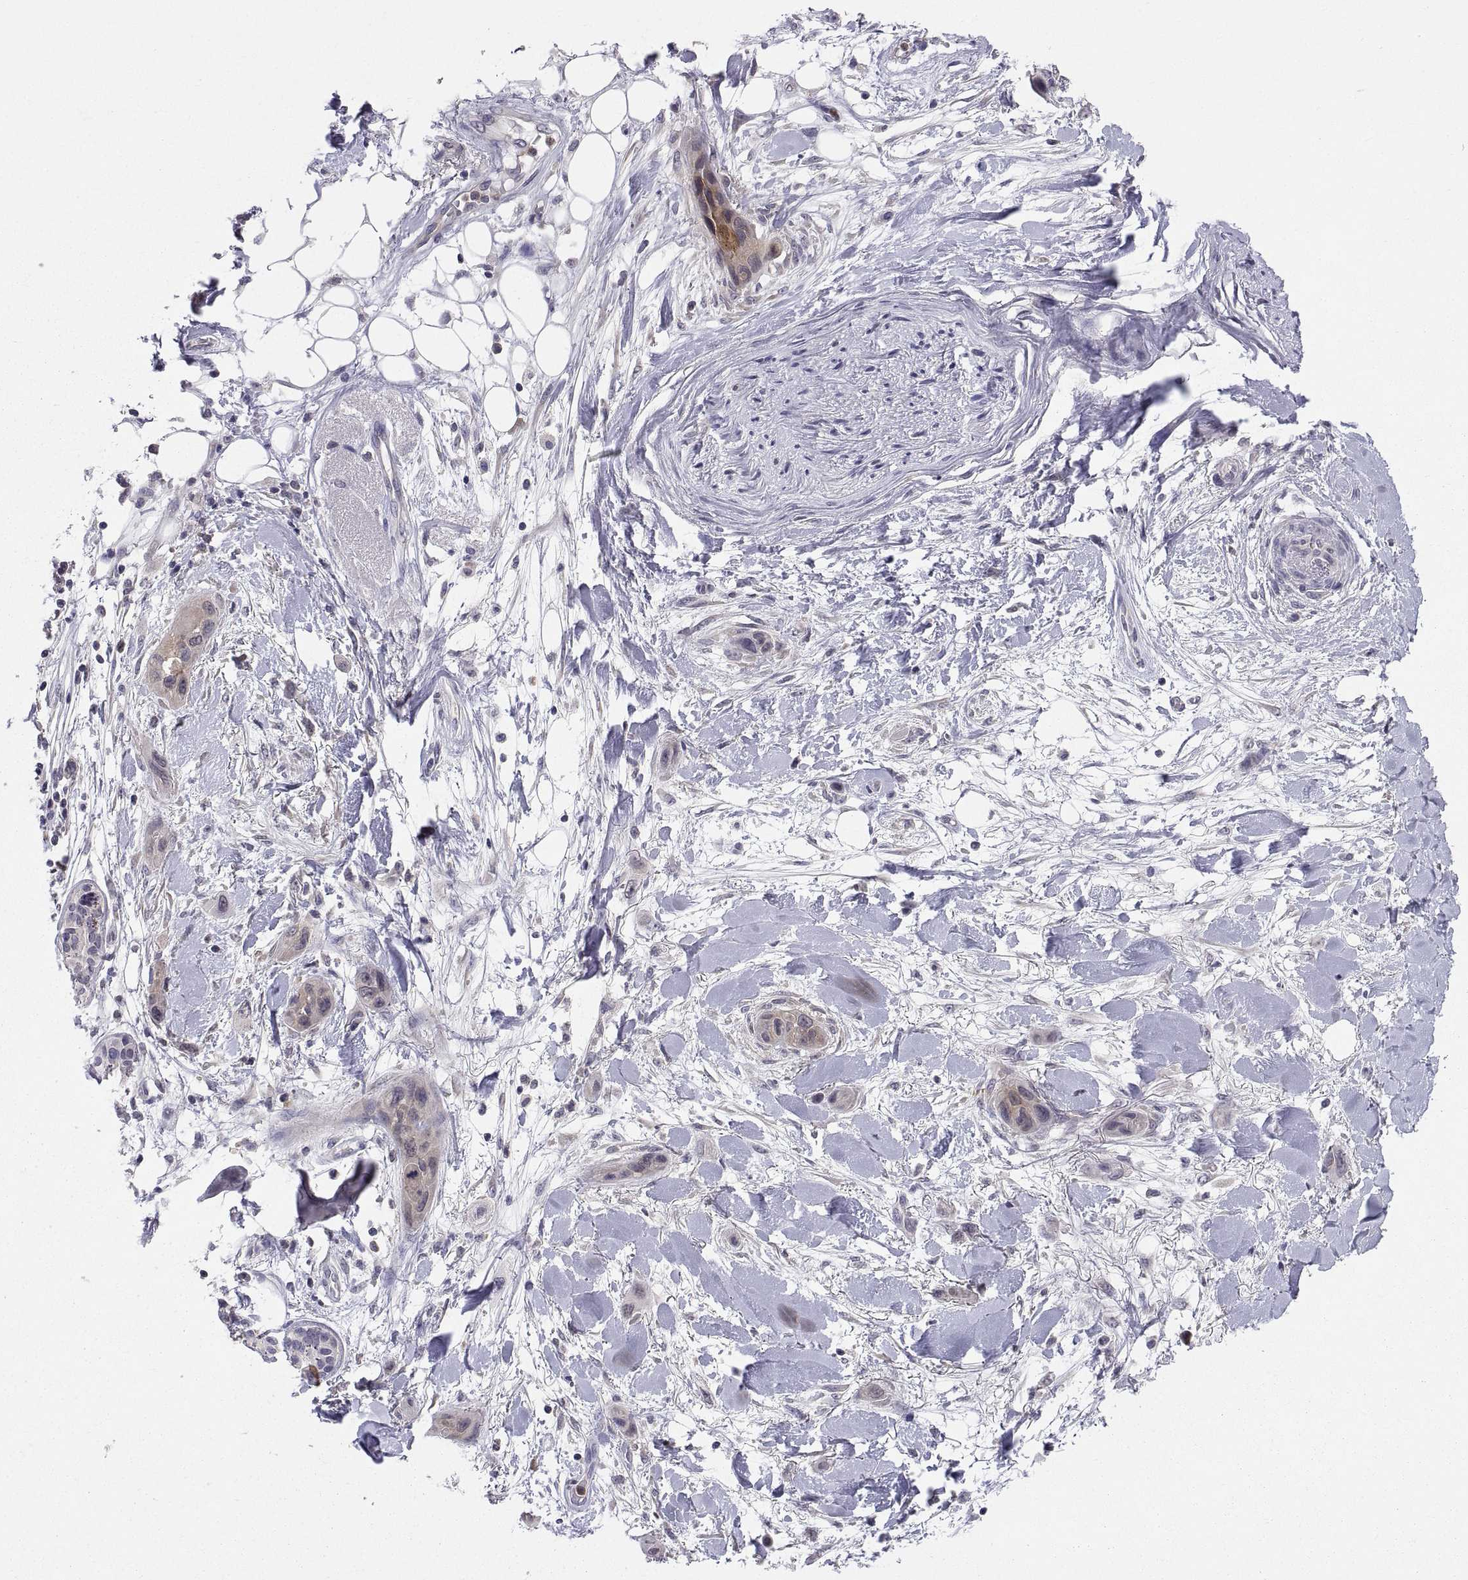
{"staining": {"intensity": "moderate", "quantity": ">75%", "location": "cytoplasmic/membranous"}, "tissue": "skin cancer", "cell_type": "Tumor cells", "image_type": "cancer", "snomed": [{"axis": "morphology", "description": "Squamous cell carcinoma, NOS"}, {"axis": "topography", "description": "Skin"}], "caption": "Squamous cell carcinoma (skin) stained for a protein demonstrates moderate cytoplasmic/membranous positivity in tumor cells. (IHC, brightfield microscopy, high magnification).", "gene": "PKP1", "patient": {"sex": "male", "age": 79}}